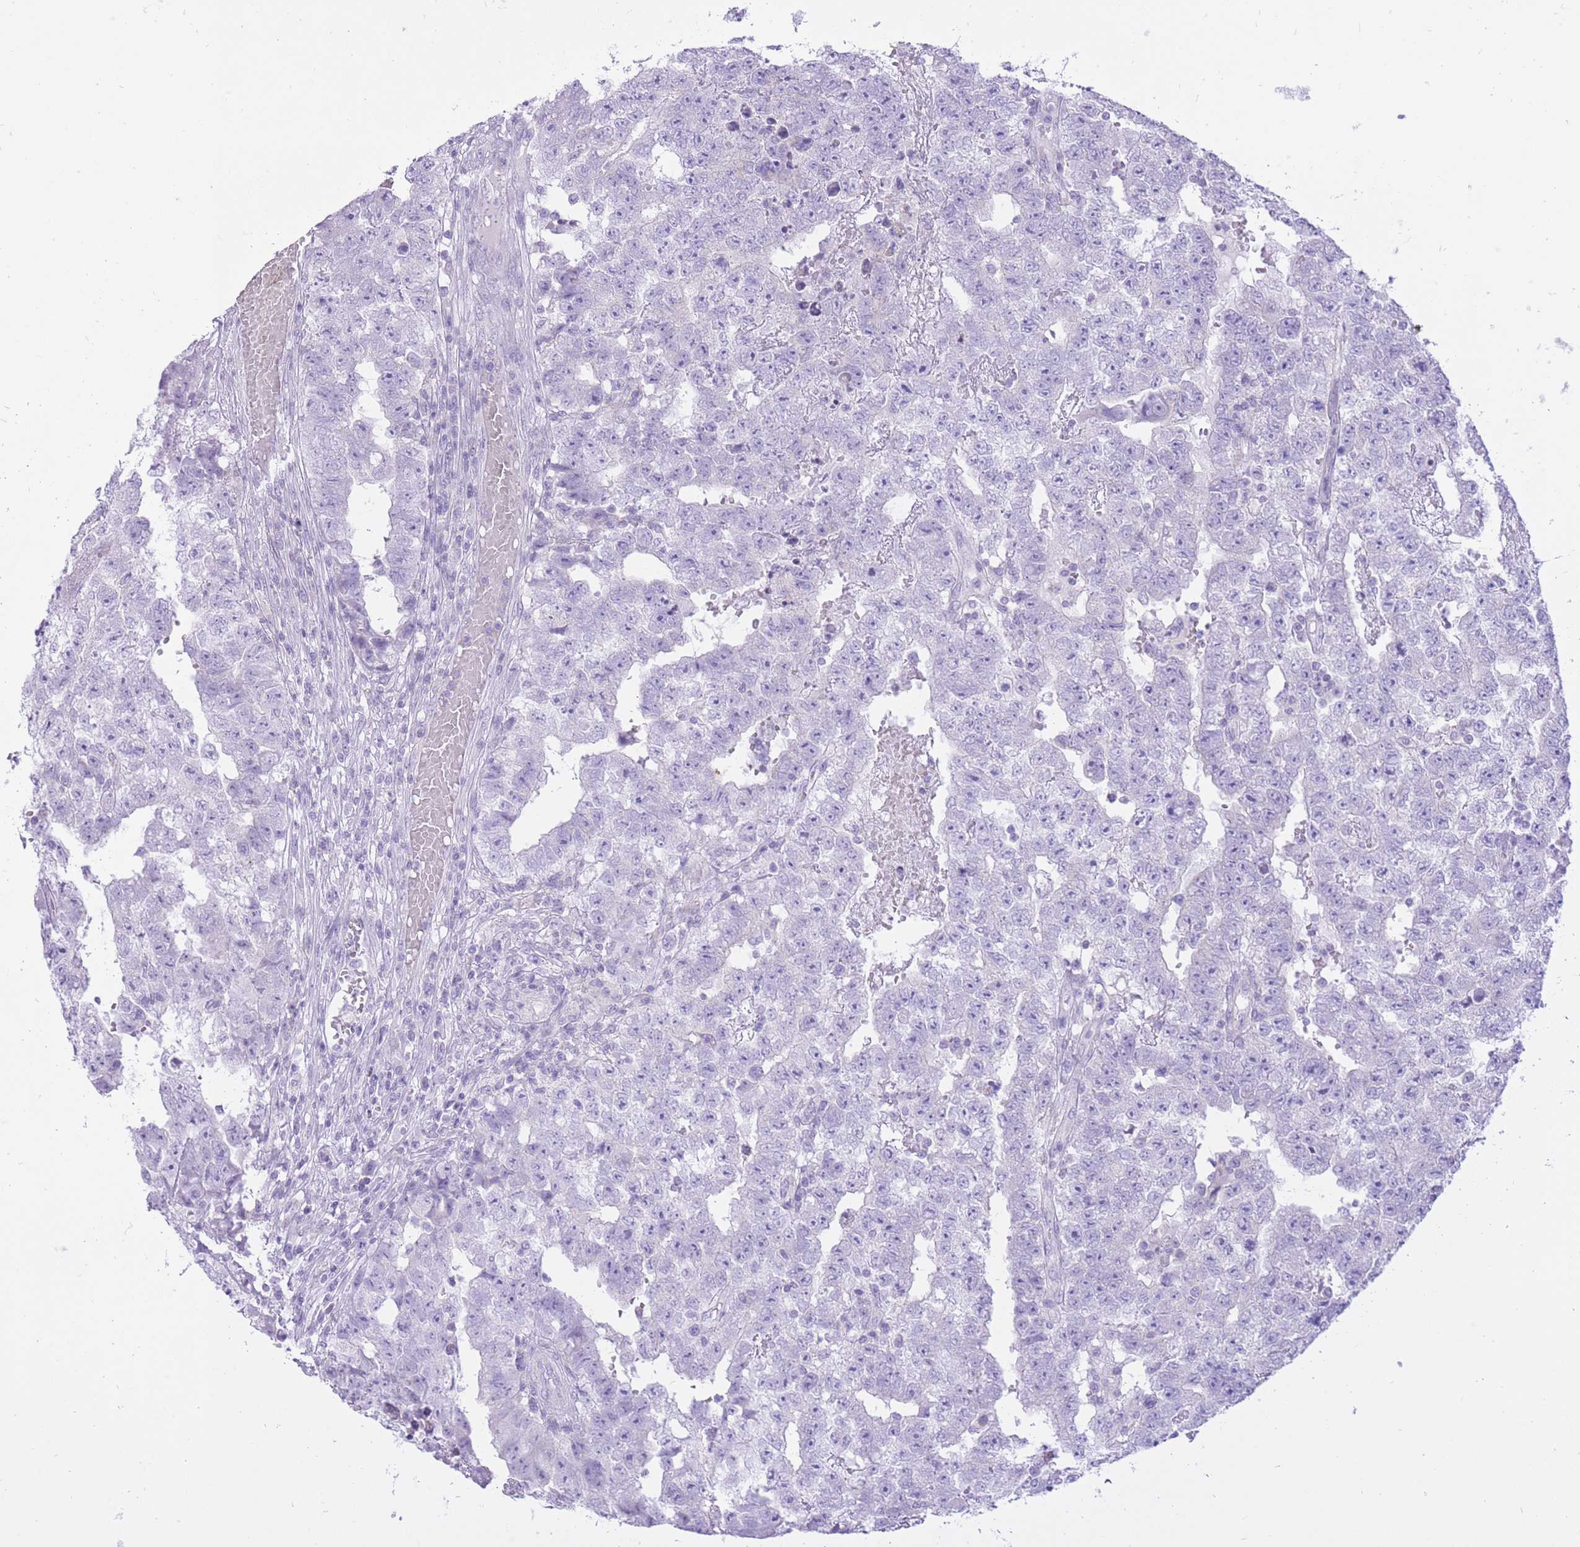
{"staining": {"intensity": "negative", "quantity": "none", "location": "none"}, "tissue": "testis cancer", "cell_type": "Tumor cells", "image_type": "cancer", "snomed": [{"axis": "morphology", "description": "Carcinoma, Embryonal, NOS"}, {"axis": "topography", "description": "Testis"}], "caption": "Immunohistochemical staining of testis cancer (embryonal carcinoma) displays no significant positivity in tumor cells. Nuclei are stained in blue.", "gene": "SLC4A4", "patient": {"sex": "male", "age": 25}}